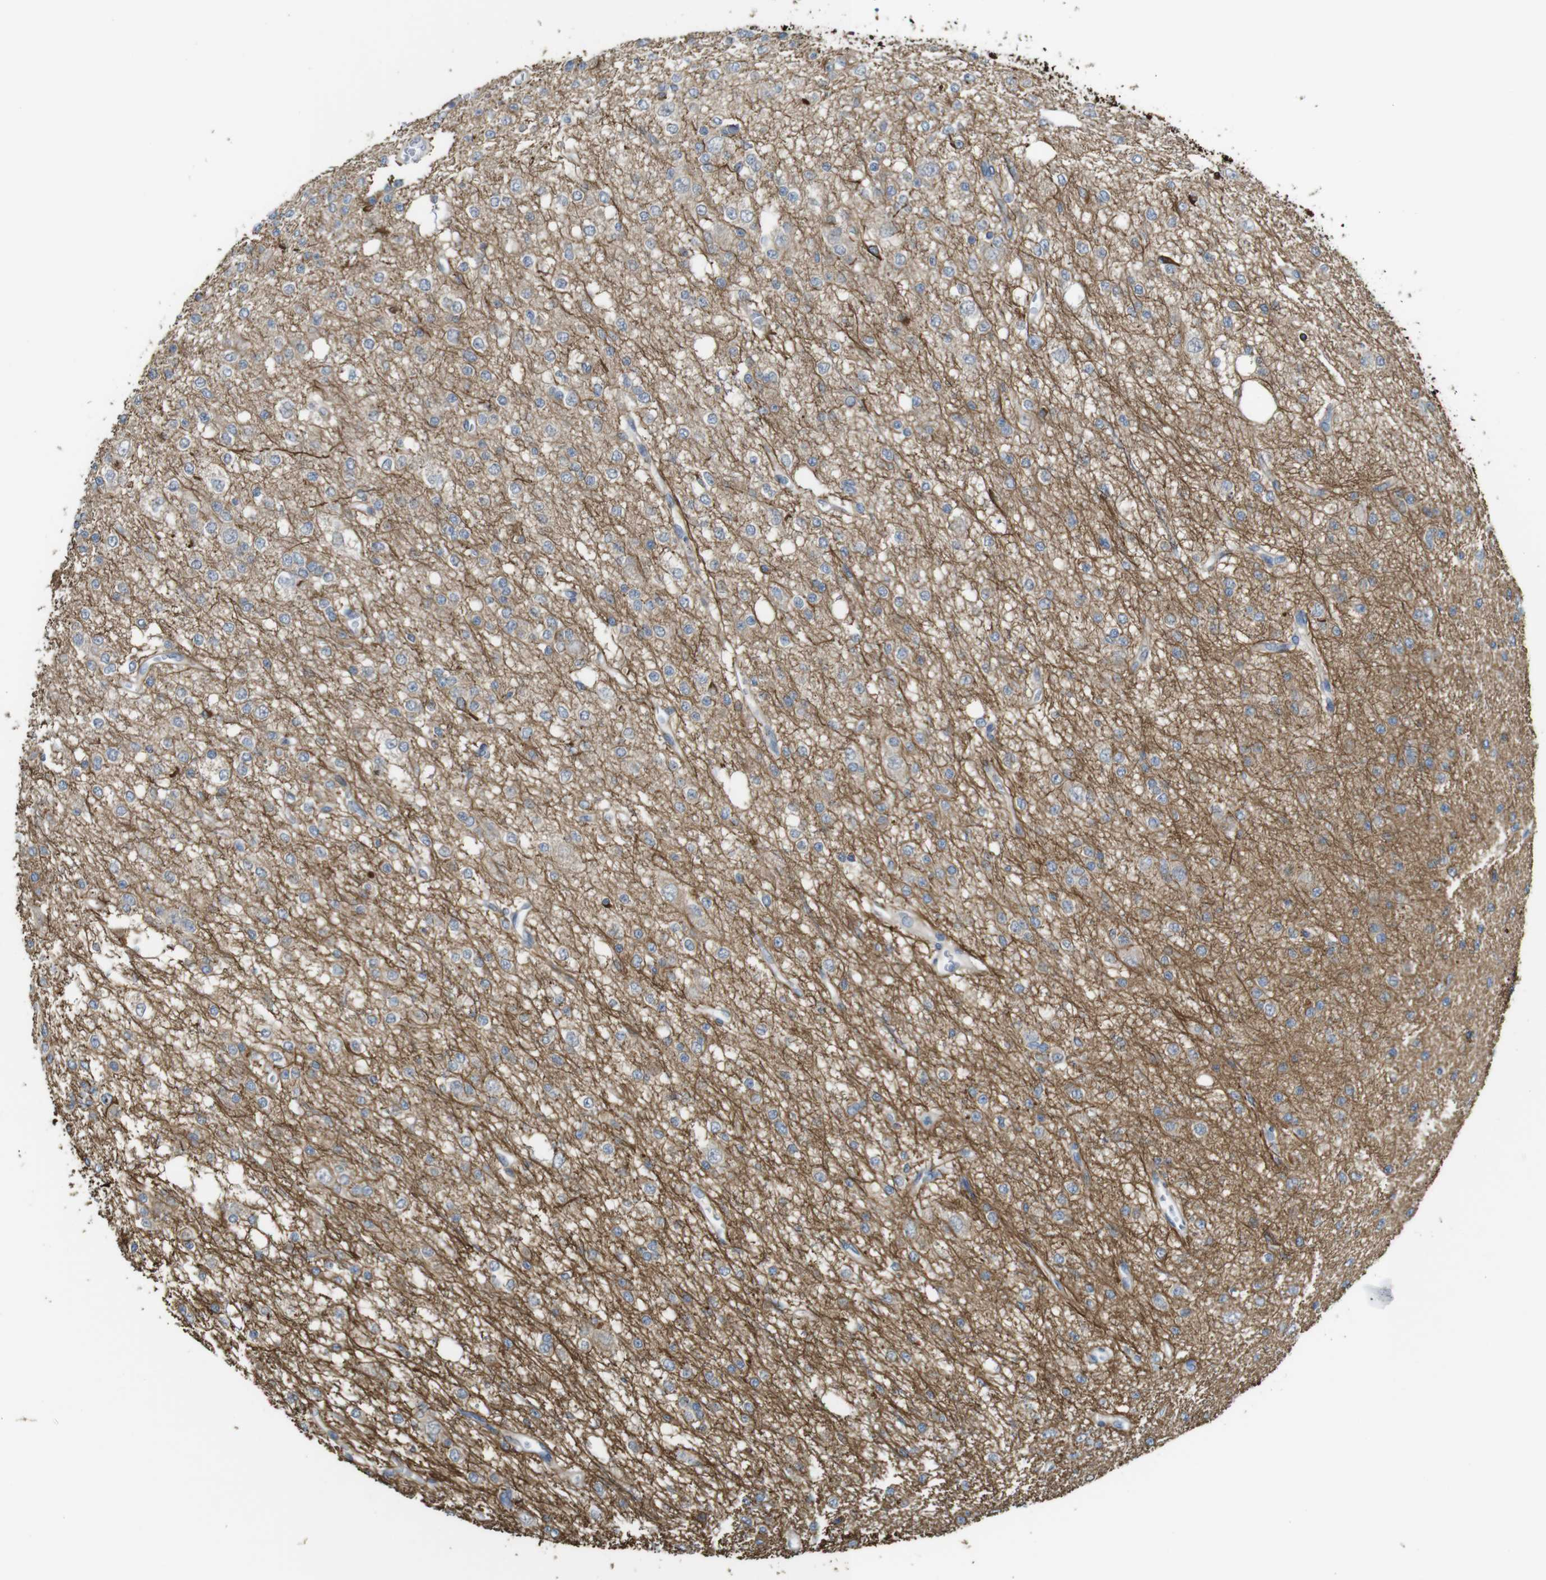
{"staining": {"intensity": "moderate", "quantity": "<25%", "location": "cytoplasmic/membranous"}, "tissue": "glioma", "cell_type": "Tumor cells", "image_type": "cancer", "snomed": [{"axis": "morphology", "description": "Glioma, malignant, Low grade"}, {"axis": "topography", "description": "Brain"}], "caption": "A histopathology image of human low-grade glioma (malignant) stained for a protein reveals moderate cytoplasmic/membranous brown staining in tumor cells.", "gene": "CDC34", "patient": {"sex": "male", "age": 38}}